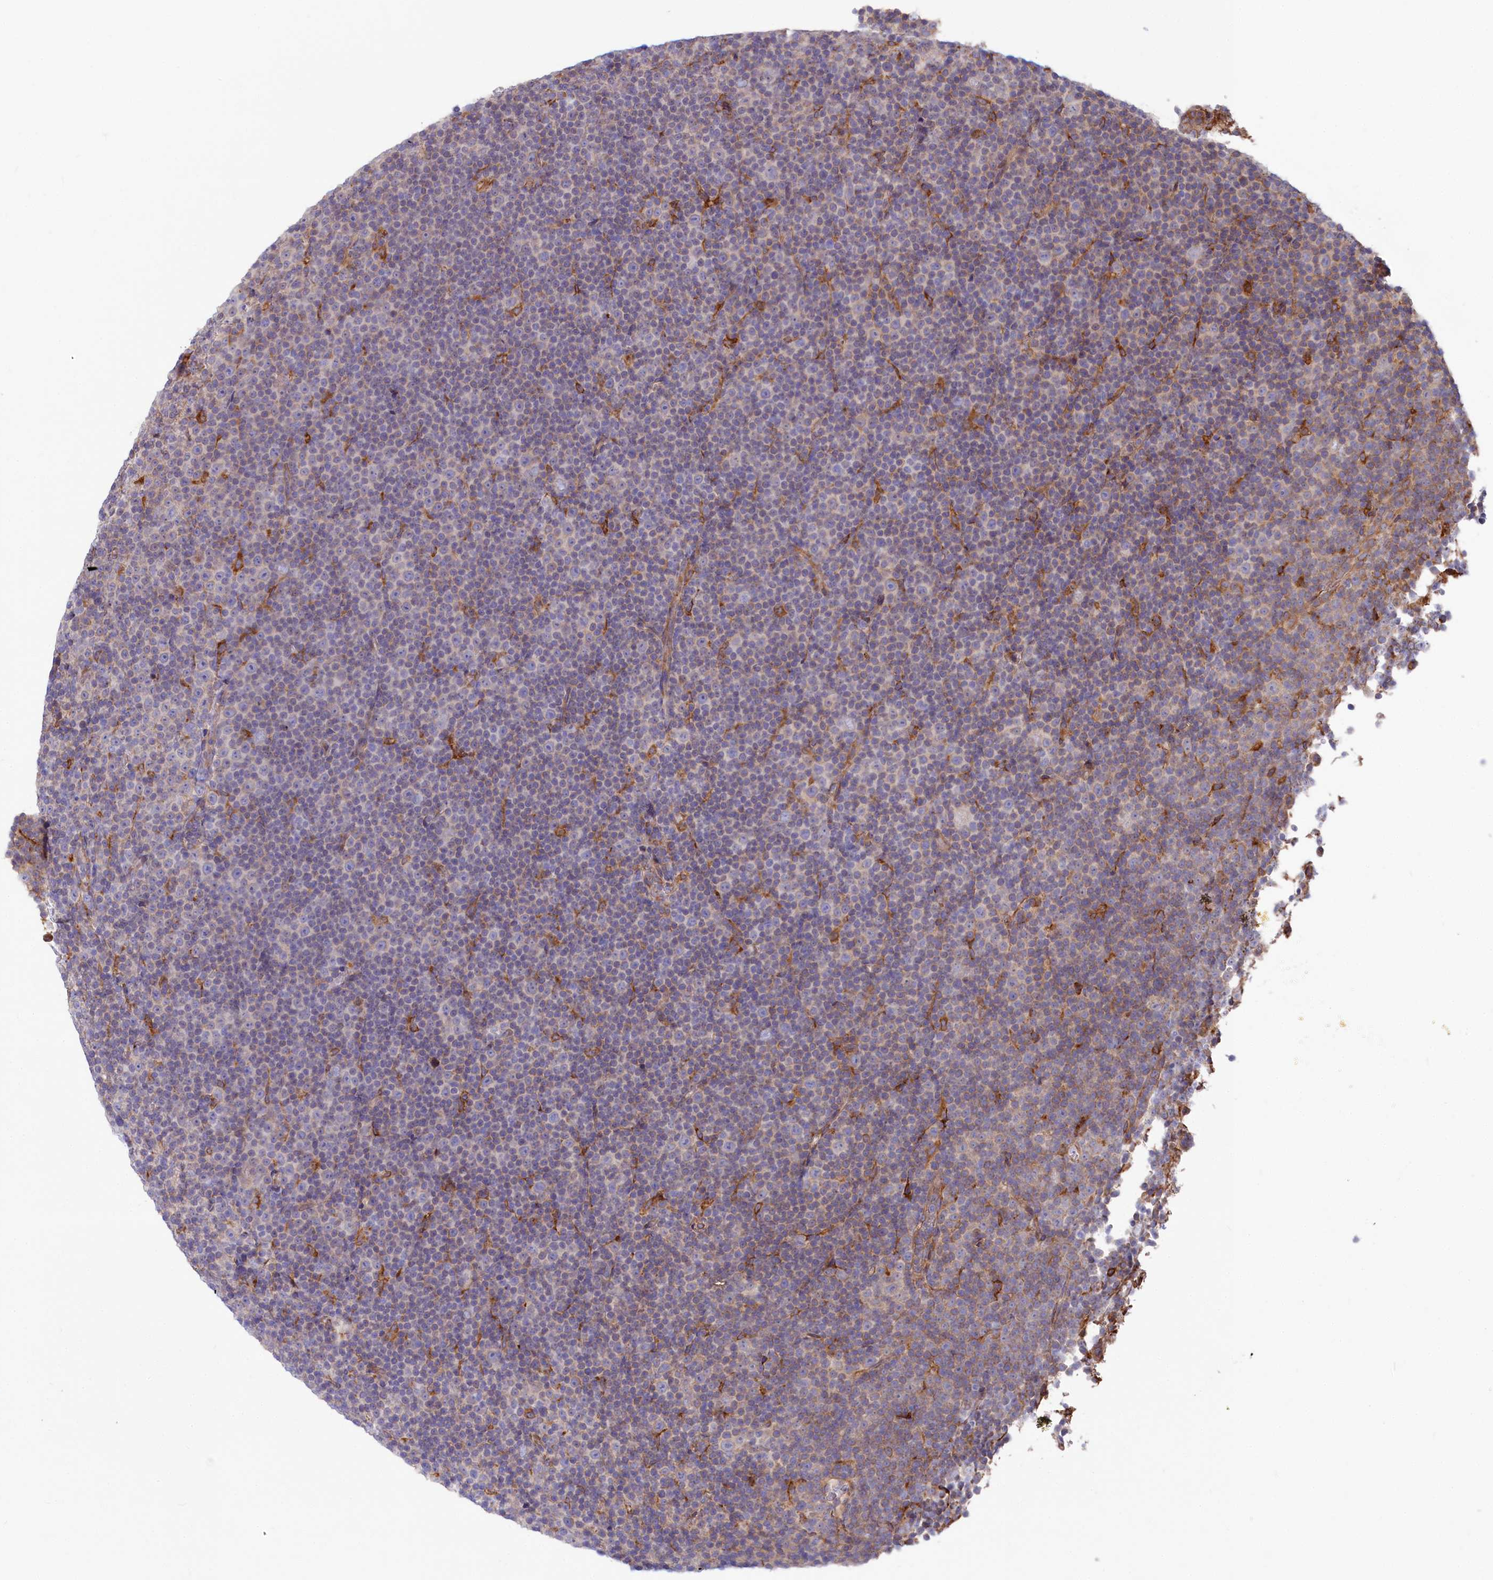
{"staining": {"intensity": "weak", "quantity": "<25%", "location": "cytoplasmic/membranous"}, "tissue": "lymphoma", "cell_type": "Tumor cells", "image_type": "cancer", "snomed": [{"axis": "morphology", "description": "Malignant lymphoma, non-Hodgkin's type, Low grade"}, {"axis": "topography", "description": "Lymph node"}], "caption": "Immunohistochemical staining of malignant lymphoma, non-Hodgkin's type (low-grade) displays no significant staining in tumor cells.", "gene": "CHID1", "patient": {"sex": "female", "age": 67}}